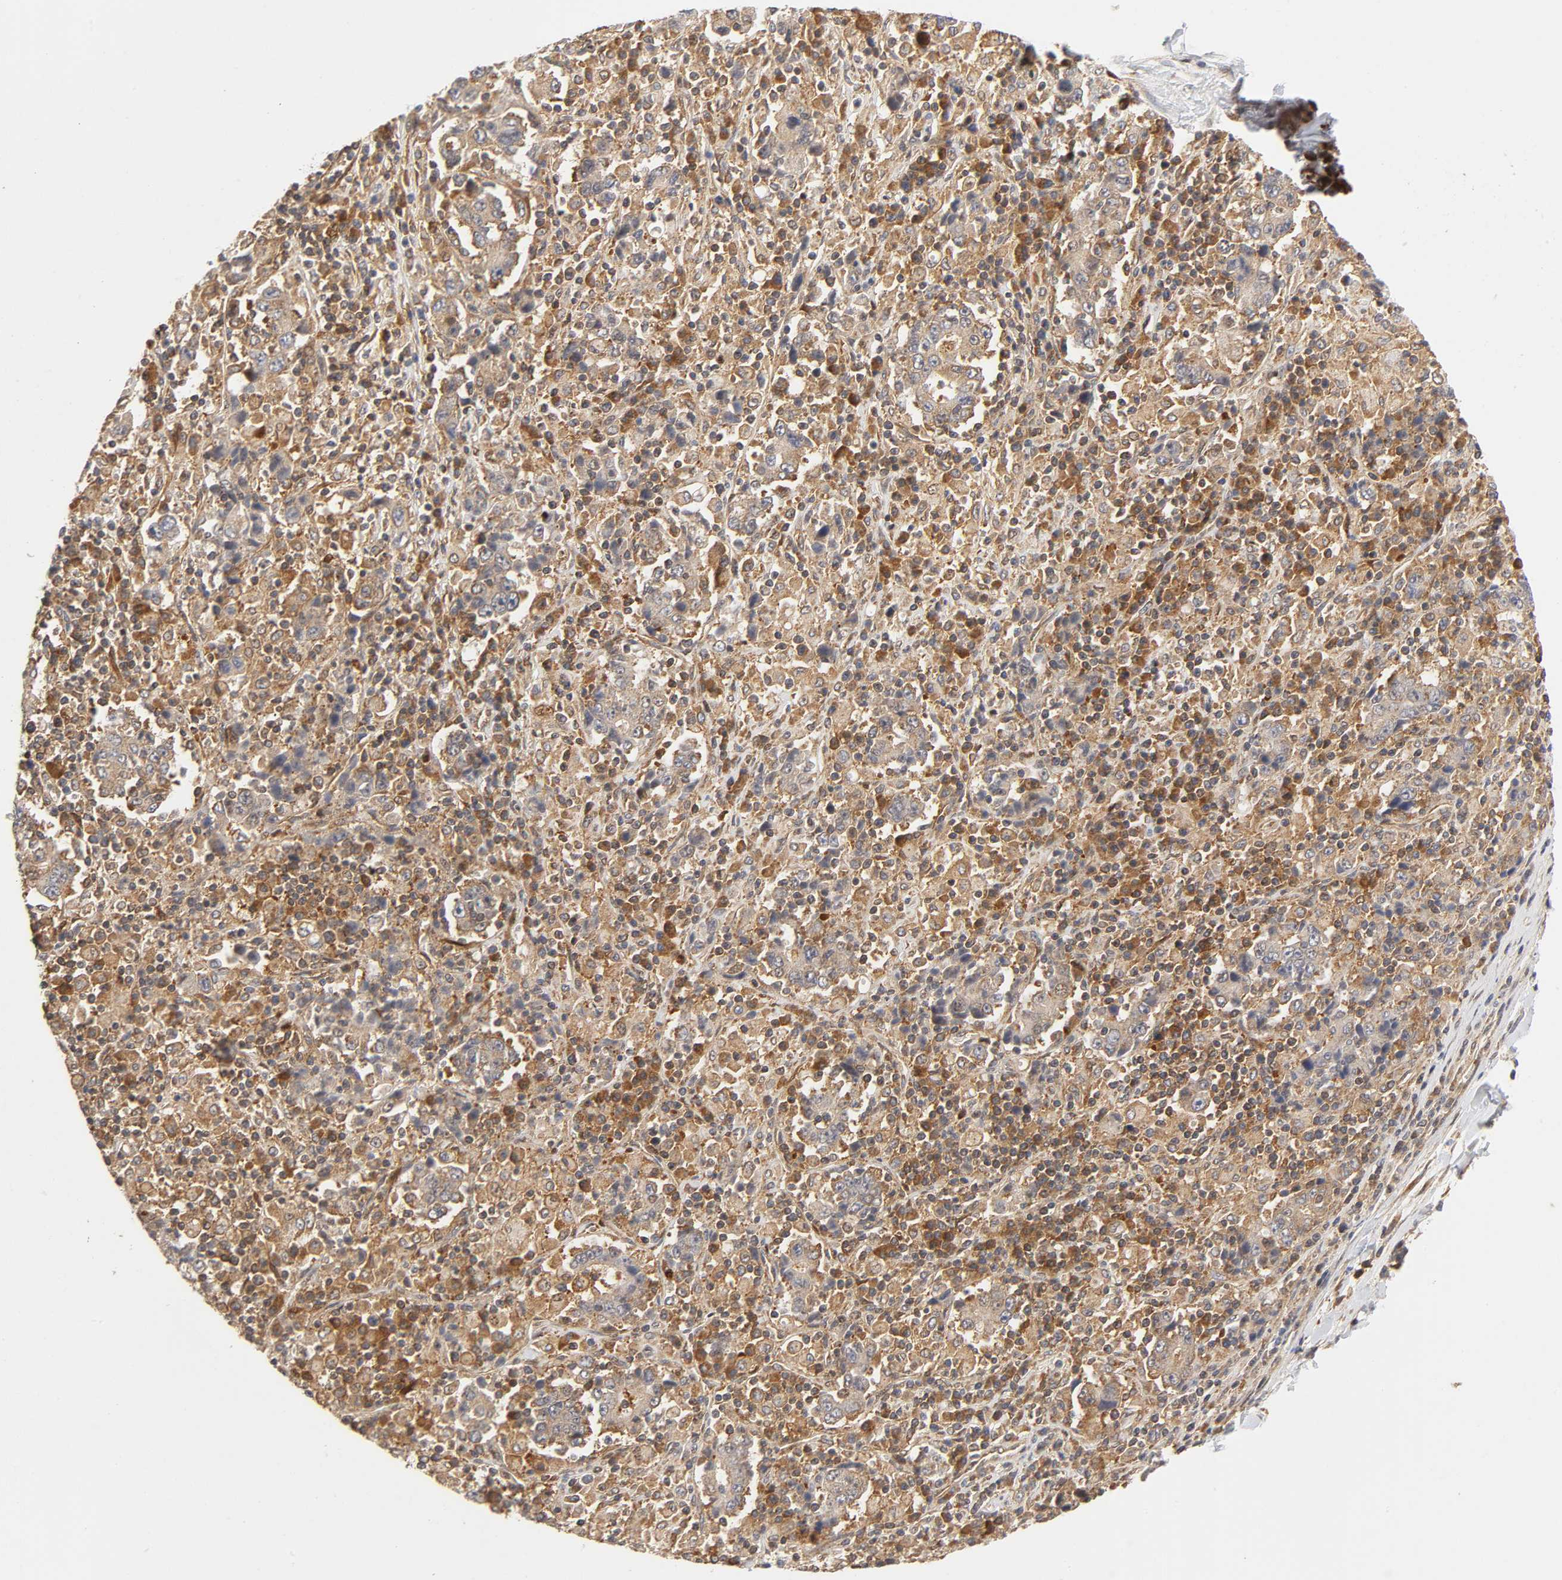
{"staining": {"intensity": "weak", "quantity": ">75%", "location": "cytoplasmic/membranous"}, "tissue": "stomach cancer", "cell_type": "Tumor cells", "image_type": "cancer", "snomed": [{"axis": "morphology", "description": "Normal tissue, NOS"}, {"axis": "morphology", "description": "Adenocarcinoma, NOS"}, {"axis": "topography", "description": "Stomach, upper"}, {"axis": "topography", "description": "Stomach"}], "caption": "Stomach cancer stained with IHC displays weak cytoplasmic/membranous staining in approximately >75% of tumor cells.", "gene": "PAFAH1B1", "patient": {"sex": "male", "age": 59}}